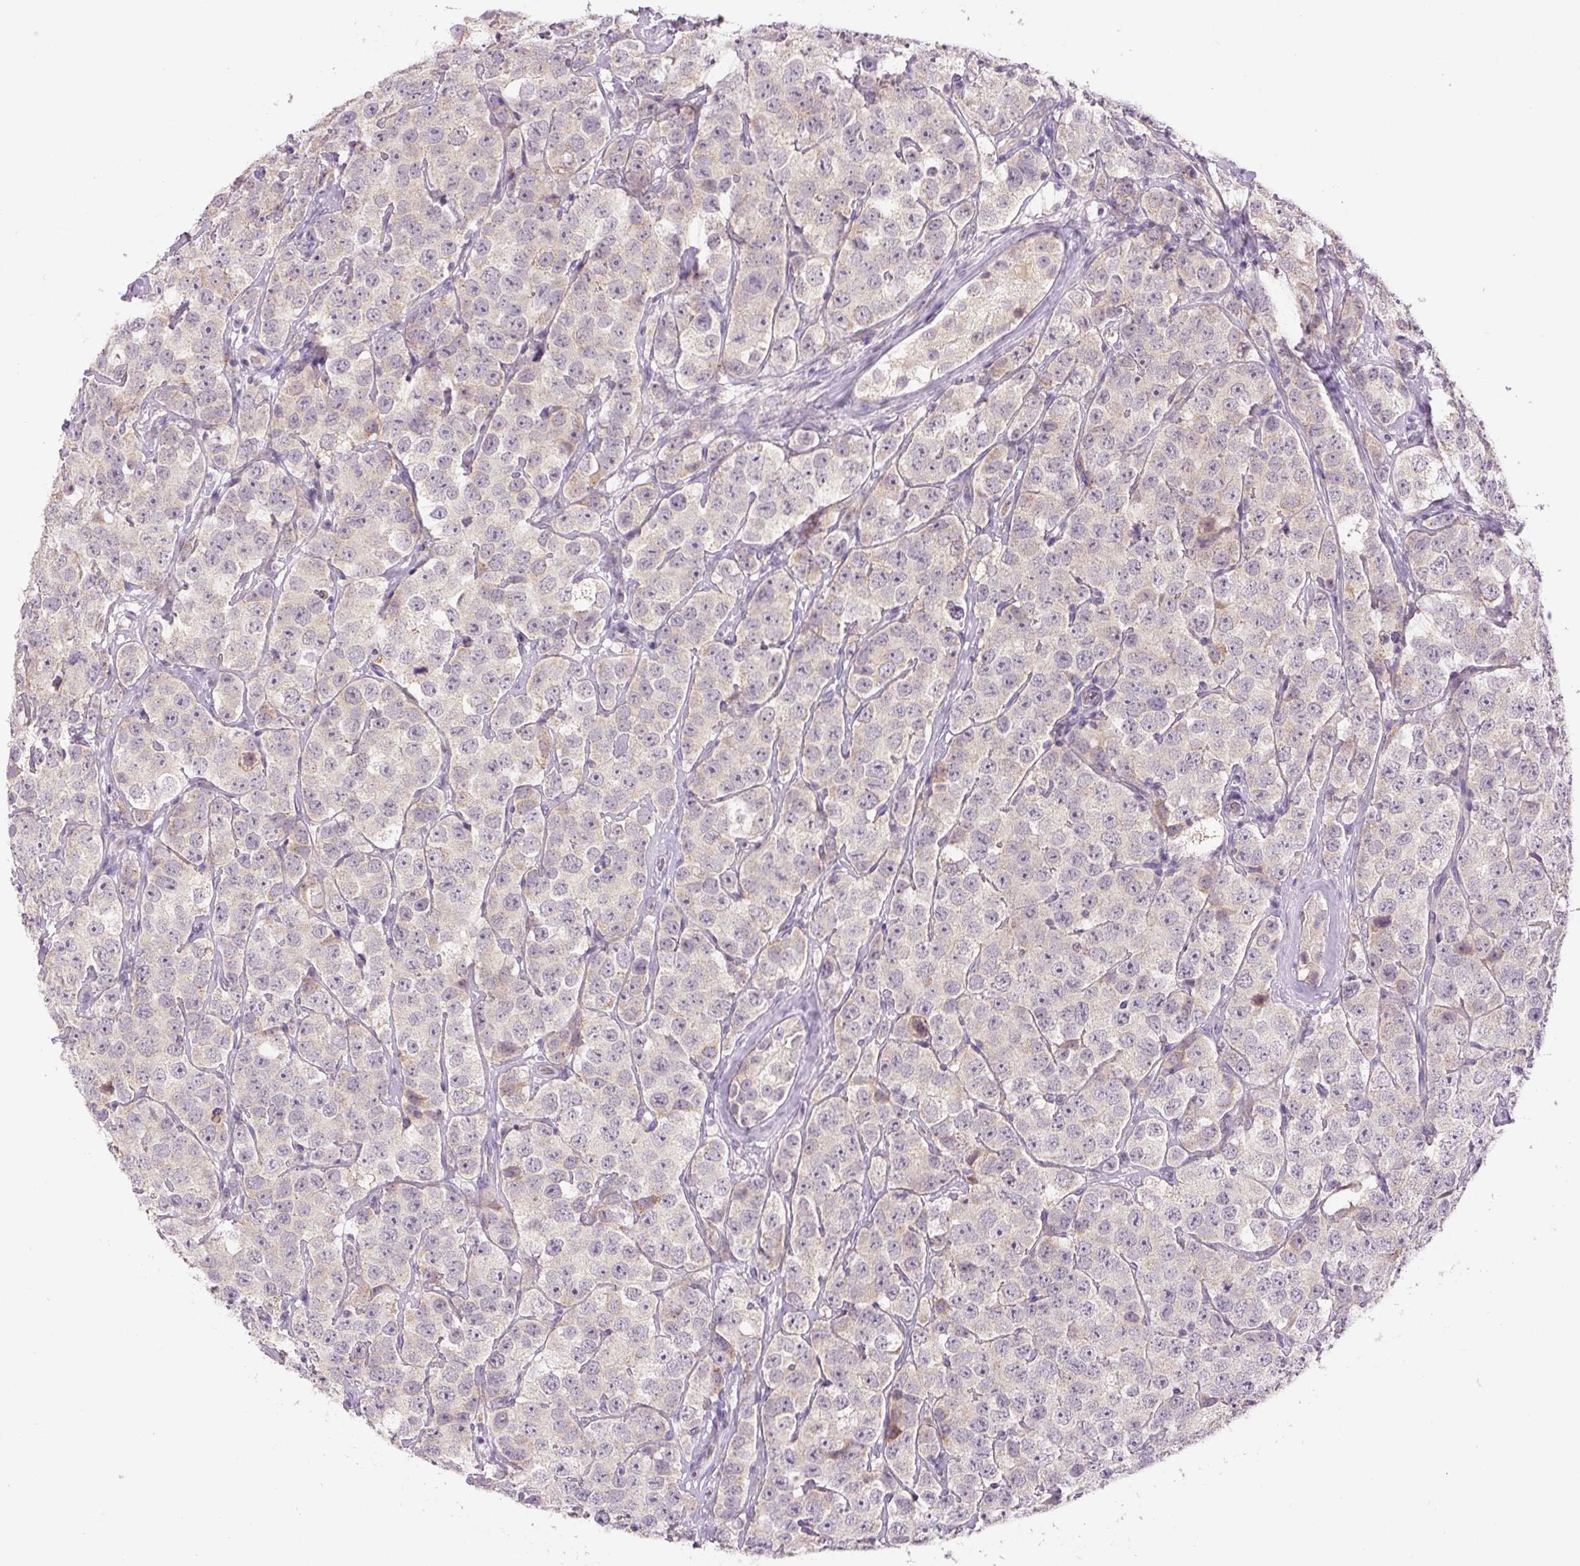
{"staining": {"intensity": "negative", "quantity": "none", "location": "none"}, "tissue": "testis cancer", "cell_type": "Tumor cells", "image_type": "cancer", "snomed": [{"axis": "morphology", "description": "Seminoma, NOS"}, {"axis": "topography", "description": "Testis"}], "caption": "Testis seminoma was stained to show a protein in brown. There is no significant positivity in tumor cells. (DAB (3,3'-diaminobenzidine) IHC with hematoxylin counter stain).", "gene": "FABP7", "patient": {"sex": "male", "age": 28}}